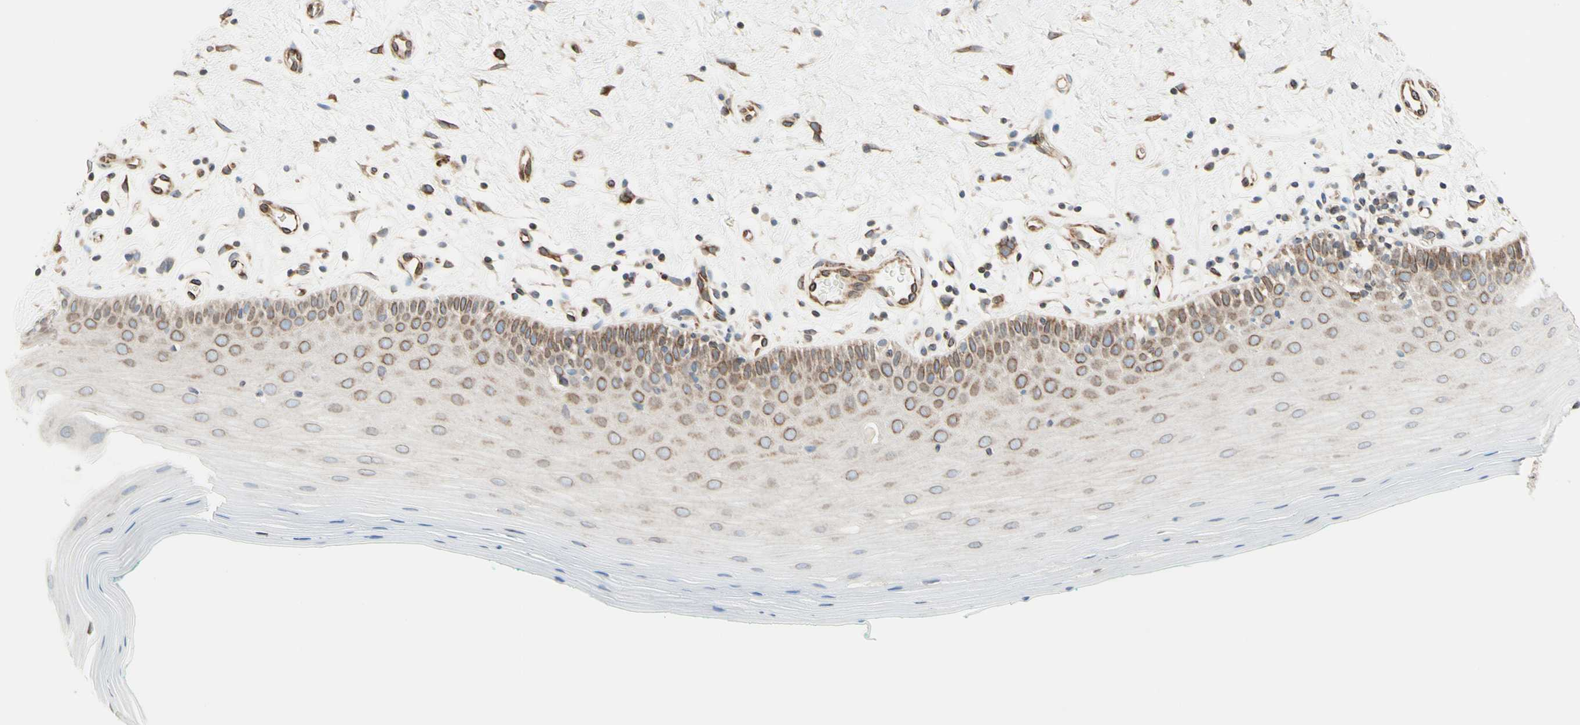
{"staining": {"intensity": "moderate", "quantity": "25%-75%", "location": "cytoplasmic/membranous"}, "tissue": "oral mucosa", "cell_type": "Squamous epithelial cells", "image_type": "normal", "snomed": [{"axis": "morphology", "description": "Normal tissue, NOS"}, {"axis": "topography", "description": "Skeletal muscle"}, {"axis": "topography", "description": "Oral tissue"}], "caption": "Immunohistochemistry (IHC) photomicrograph of unremarkable oral mucosa: human oral mucosa stained using IHC exhibits medium levels of moderate protein expression localized specifically in the cytoplasmic/membranous of squamous epithelial cells, appearing as a cytoplasmic/membranous brown color.", "gene": "TRAF2", "patient": {"sex": "male", "age": 58}}